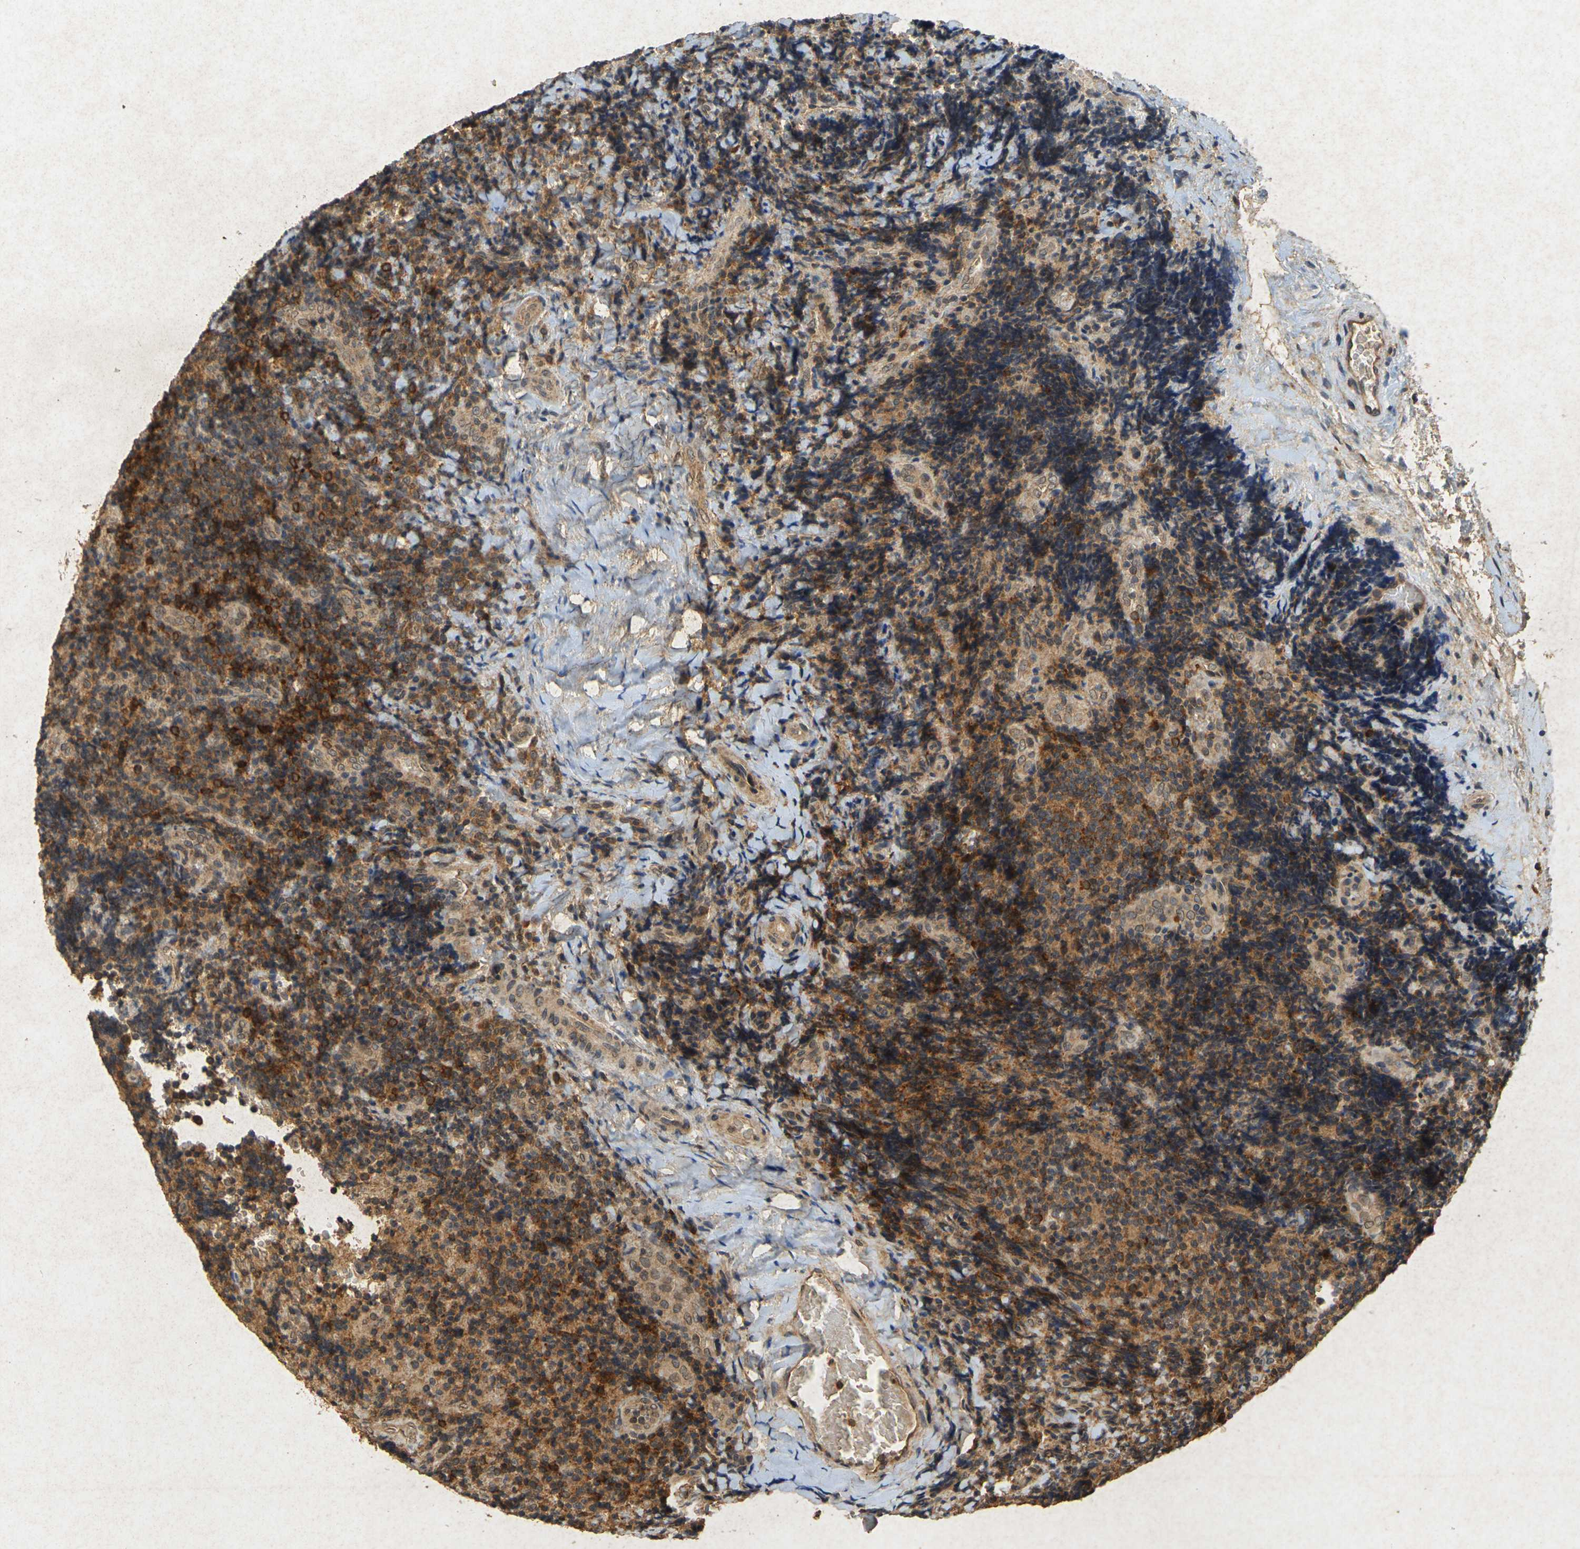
{"staining": {"intensity": "moderate", "quantity": ">75%", "location": "cytoplasmic/membranous"}, "tissue": "lymphoma", "cell_type": "Tumor cells", "image_type": "cancer", "snomed": [{"axis": "morphology", "description": "Malignant lymphoma, non-Hodgkin's type, High grade"}, {"axis": "topography", "description": "Tonsil"}], "caption": "A micrograph showing moderate cytoplasmic/membranous expression in approximately >75% of tumor cells in malignant lymphoma, non-Hodgkin's type (high-grade), as visualized by brown immunohistochemical staining.", "gene": "ERN1", "patient": {"sex": "female", "age": 36}}